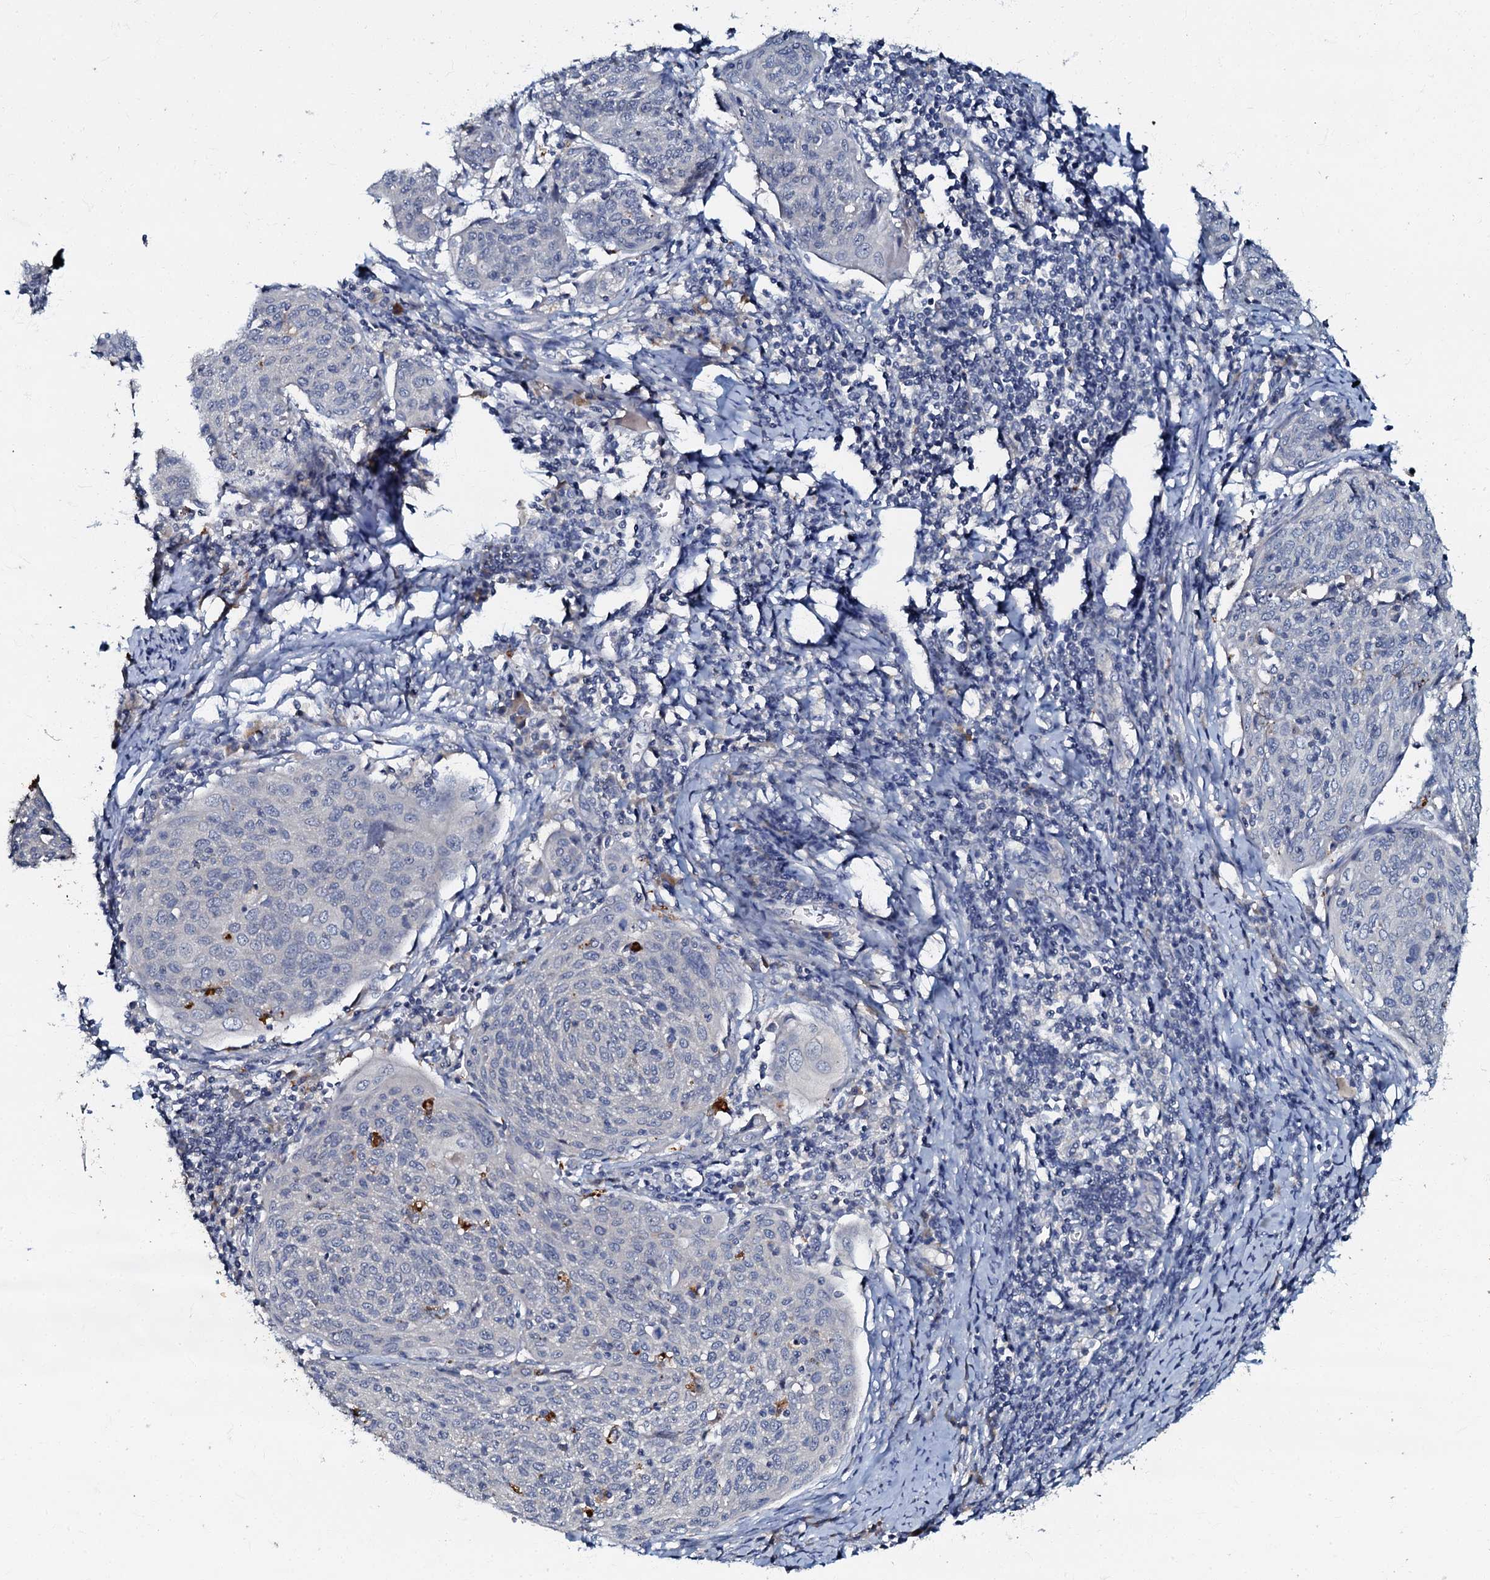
{"staining": {"intensity": "negative", "quantity": "none", "location": "none"}, "tissue": "cervical cancer", "cell_type": "Tumor cells", "image_type": "cancer", "snomed": [{"axis": "morphology", "description": "Squamous cell carcinoma, NOS"}, {"axis": "topography", "description": "Cervix"}], "caption": "Tumor cells are negative for protein expression in human cervical cancer (squamous cell carcinoma).", "gene": "OLAH", "patient": {"sex": "female", "age": 67}}